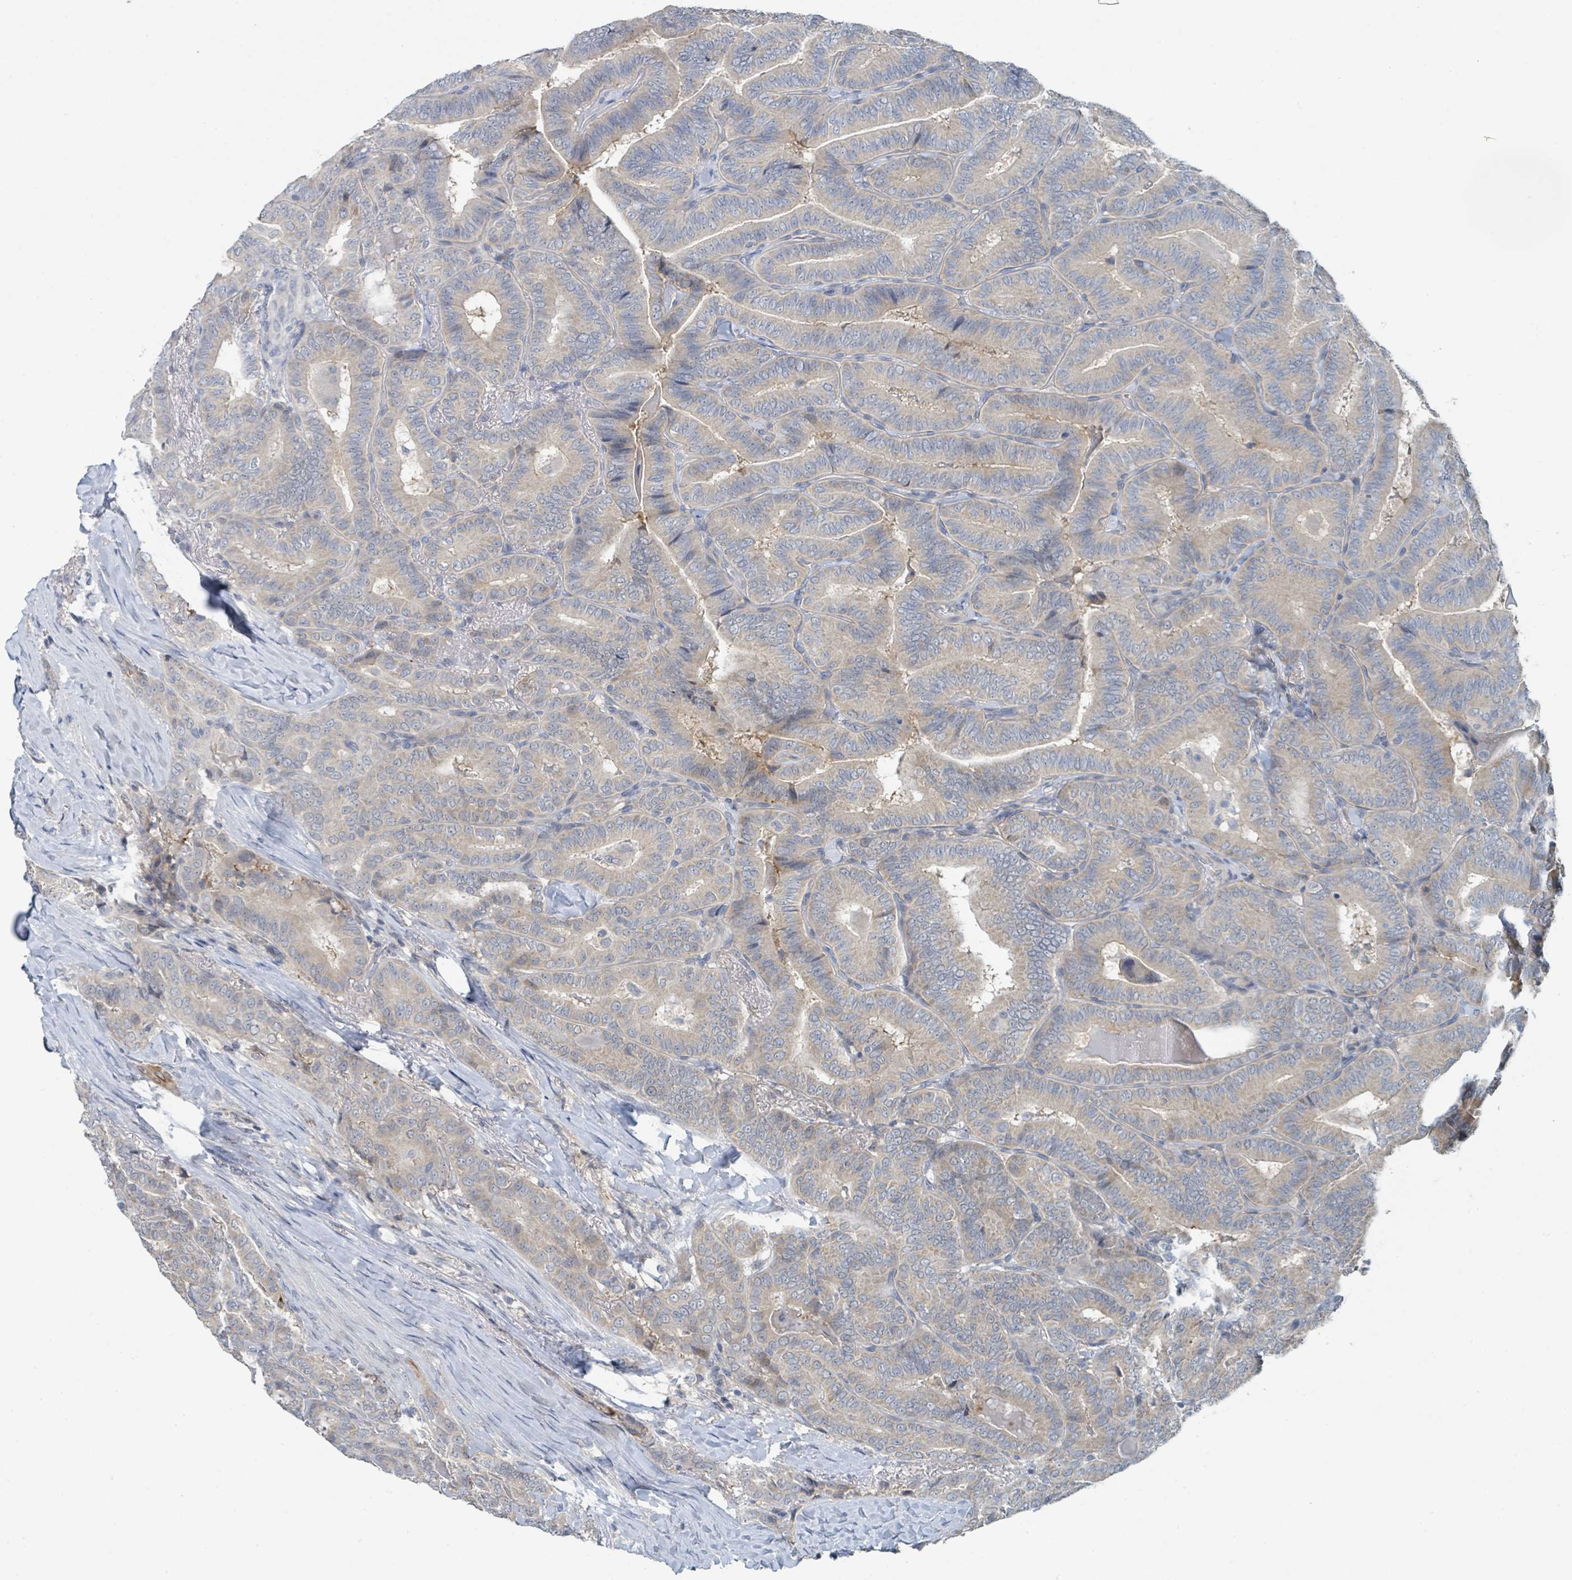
{"staining": {"intensity": "weak", "quantity": "<25%", "location": "cytoplasmic/membranous"}, "tissue": "thyroid cancer", "cell_type": "Tumor cells", "image_type": "cancer", "snomed": [{"axis": "morphology", "description": "Papillary adenocarcinoma, NOS"}, {"axis": "topography", "description": "Thyroid gland"}], "caption": "Human thyroid papillary adenocarcinoma stained for a protein using immunohistochemistry (IHC) shows no expression in tumor cells.", "gene": "ANKRD55", "patient": {"sex": "male", "age": 61}}